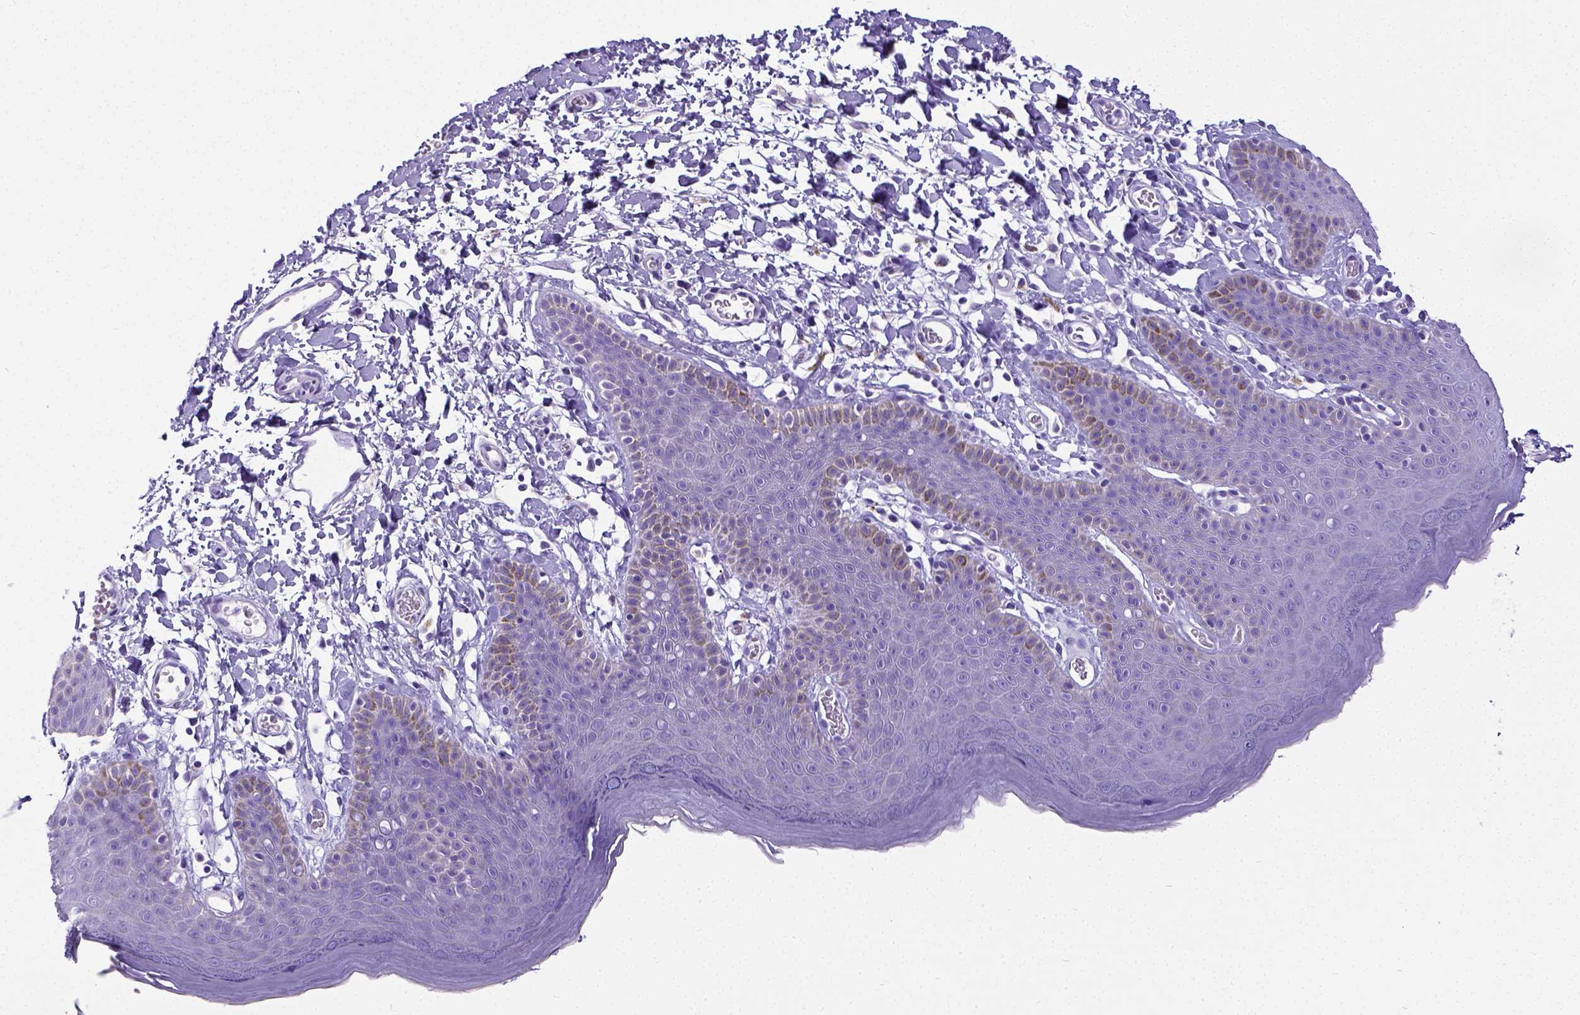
{"staining": {"intensity": "negative", "quantity": "none", "location": "none"}, "tissue": "skin", "cell_type": "Epidermal cells", "image_type": "normal", "snomed": [{"axis": "morphology", "description": "Normal tissue, NOS"}, {"axis": "topography", "description": "Anal"}], "caption": "The histopathology image reveals no staining of epidermal cells in unremarkable skin. (DAB (3,3'-diaminobenzidine) immunohistochemistry visualized using brightfield microscopy, high magnification).", "gene": "SATB2", "patient": {"sex": "male", "age": 53}}